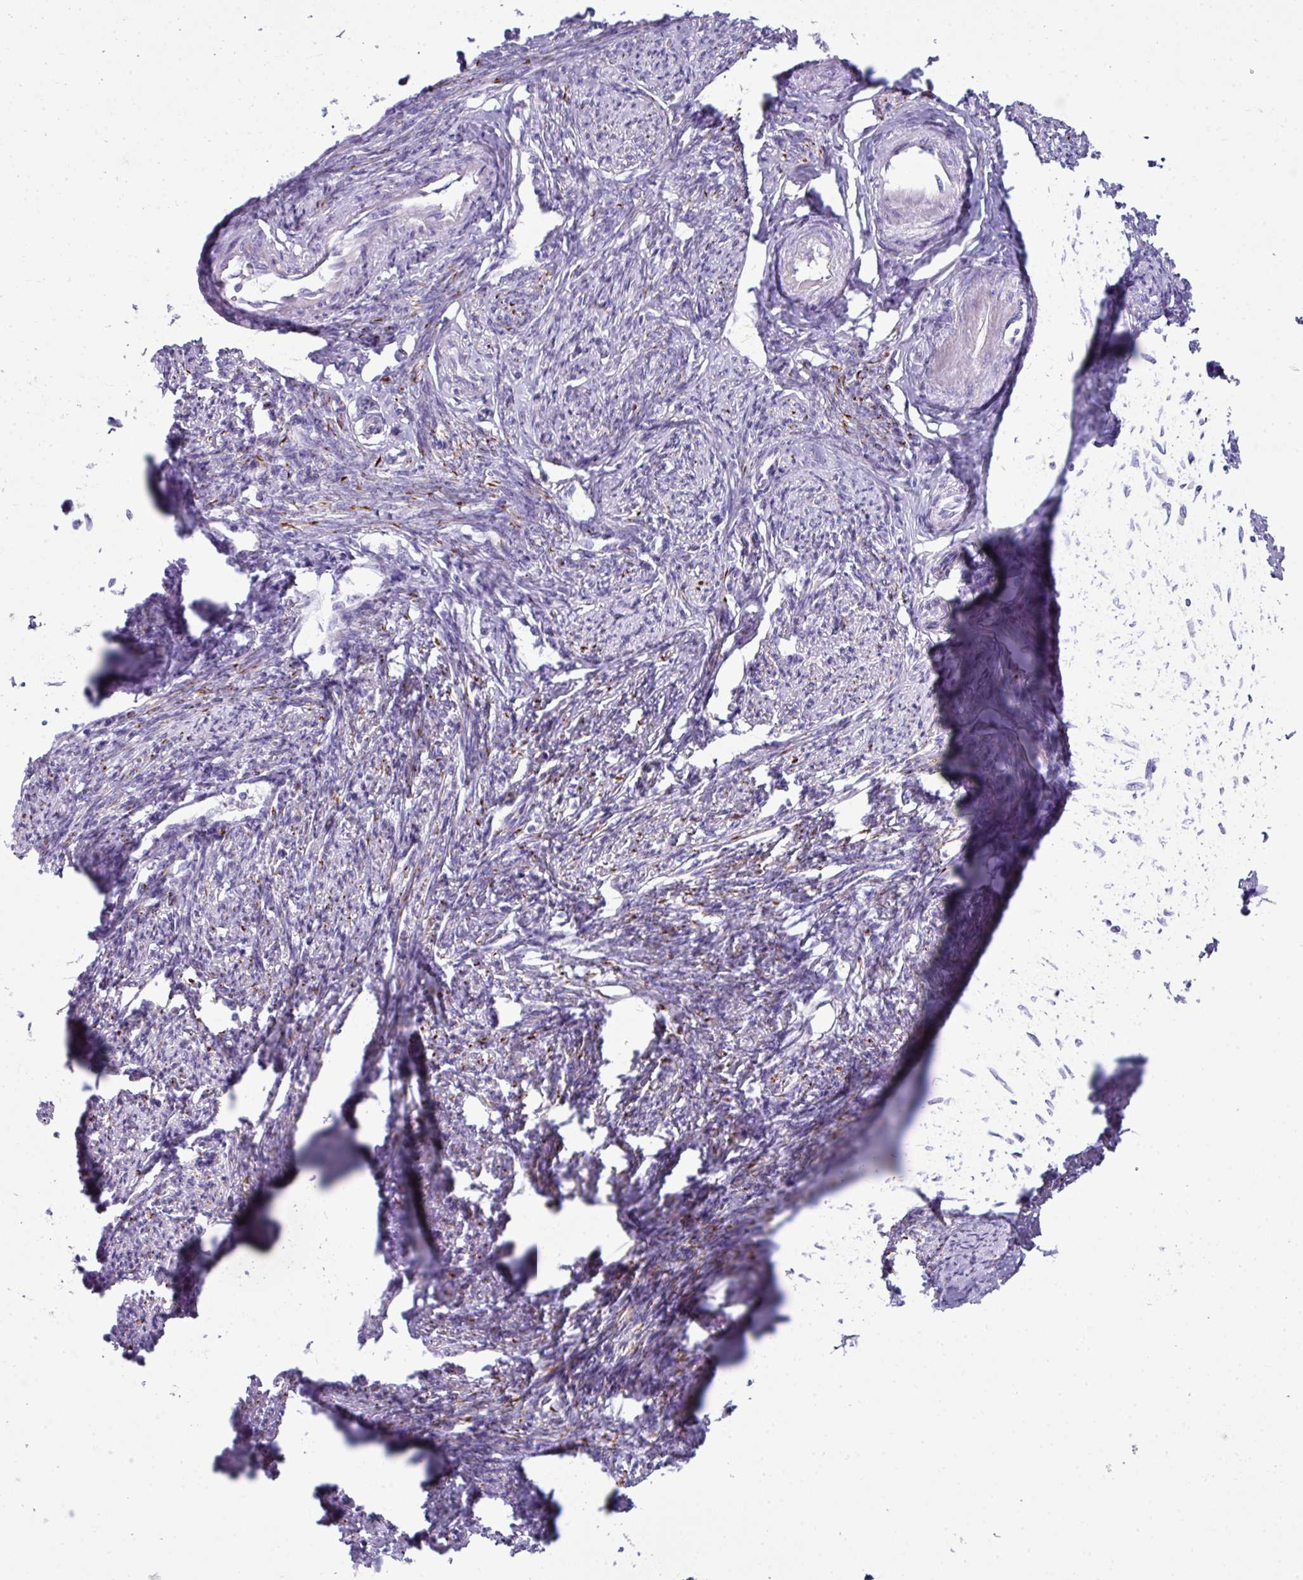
{"staining": {"intensity": "strong", "quantity": "25%-75%", "location": "cytoplasmic/membranous"}, "tissue": "smooth muscle", "cell_type": "Smooth muscle cells", "image_type": "normal", "snomed": [{"axis": "morphology", "description": "Normal tissue, NOS"}, {"axis": "topography", "description": "Smooth muscle"}, {"axis": "topography", "description": "Uterus"}], "caption": "Immunohistochemistry photomicrograph of unremarkable smooth muscle: smooth muscle stained using immunohistochemistry exhibits high levels of strong protein expression localized specifically in the cytoplasmic/membranous of smooth muscle cells, appearing as a cytoplasmic/membranous brown color.", "gene": "ABCC5", "patient": {"sex": "female", "age": 59}}